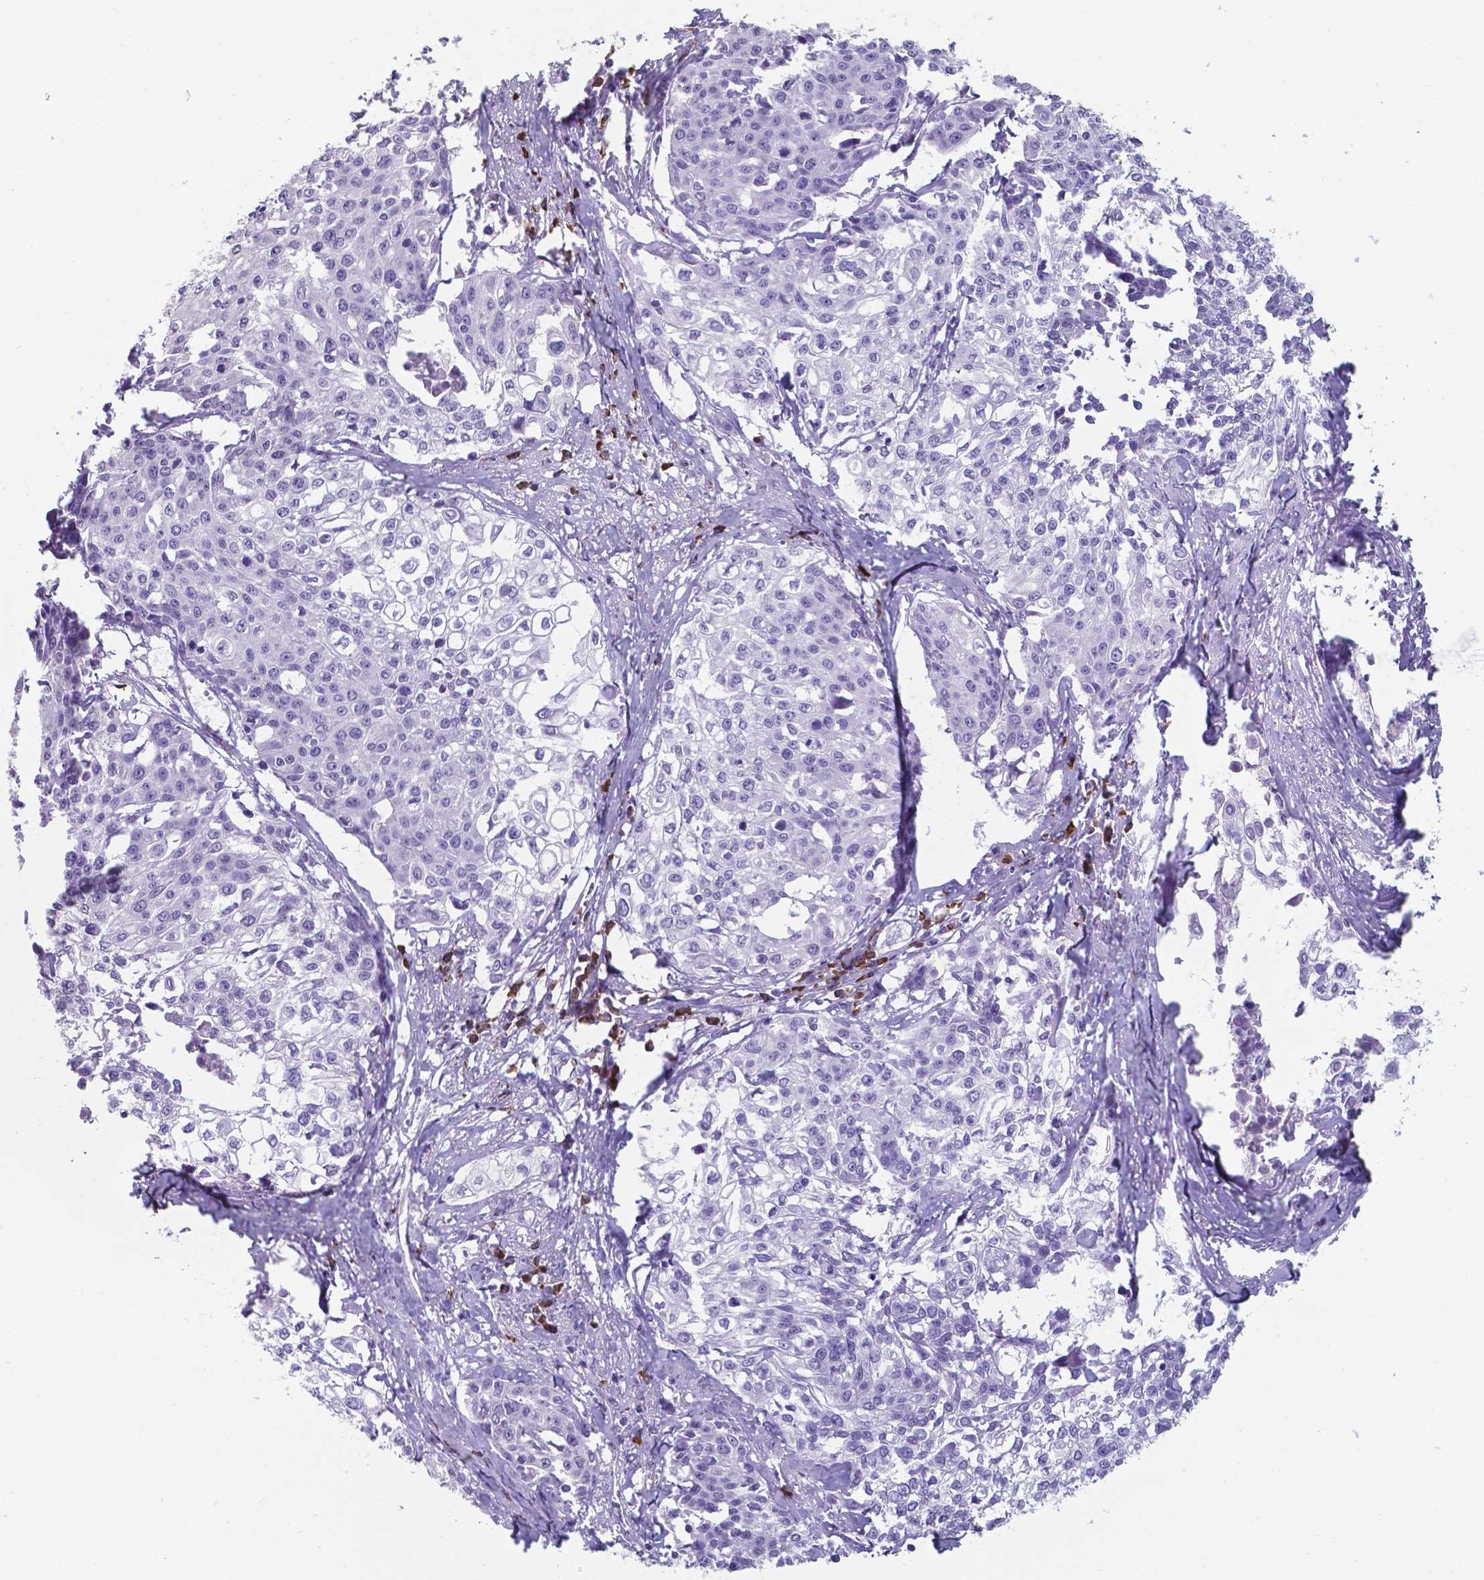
{"staining": {"intensity": "negative", "quantity": "none", "location": "none"}, "tissue": "cervical cancer", "cell_type": "Tumor cells", "image_type": "cancer", "snomed": [{"axis": "morphology", "description": "Squamous cell carcinoma, NOS"}, {"axis": "topography", "description": "Cervix"}], "caption": "IHC of human cervical cancer exhibits no expression in tumor cells.", "gene": "UBE2J1", "patient": {"sex": "female", "age": 39}}